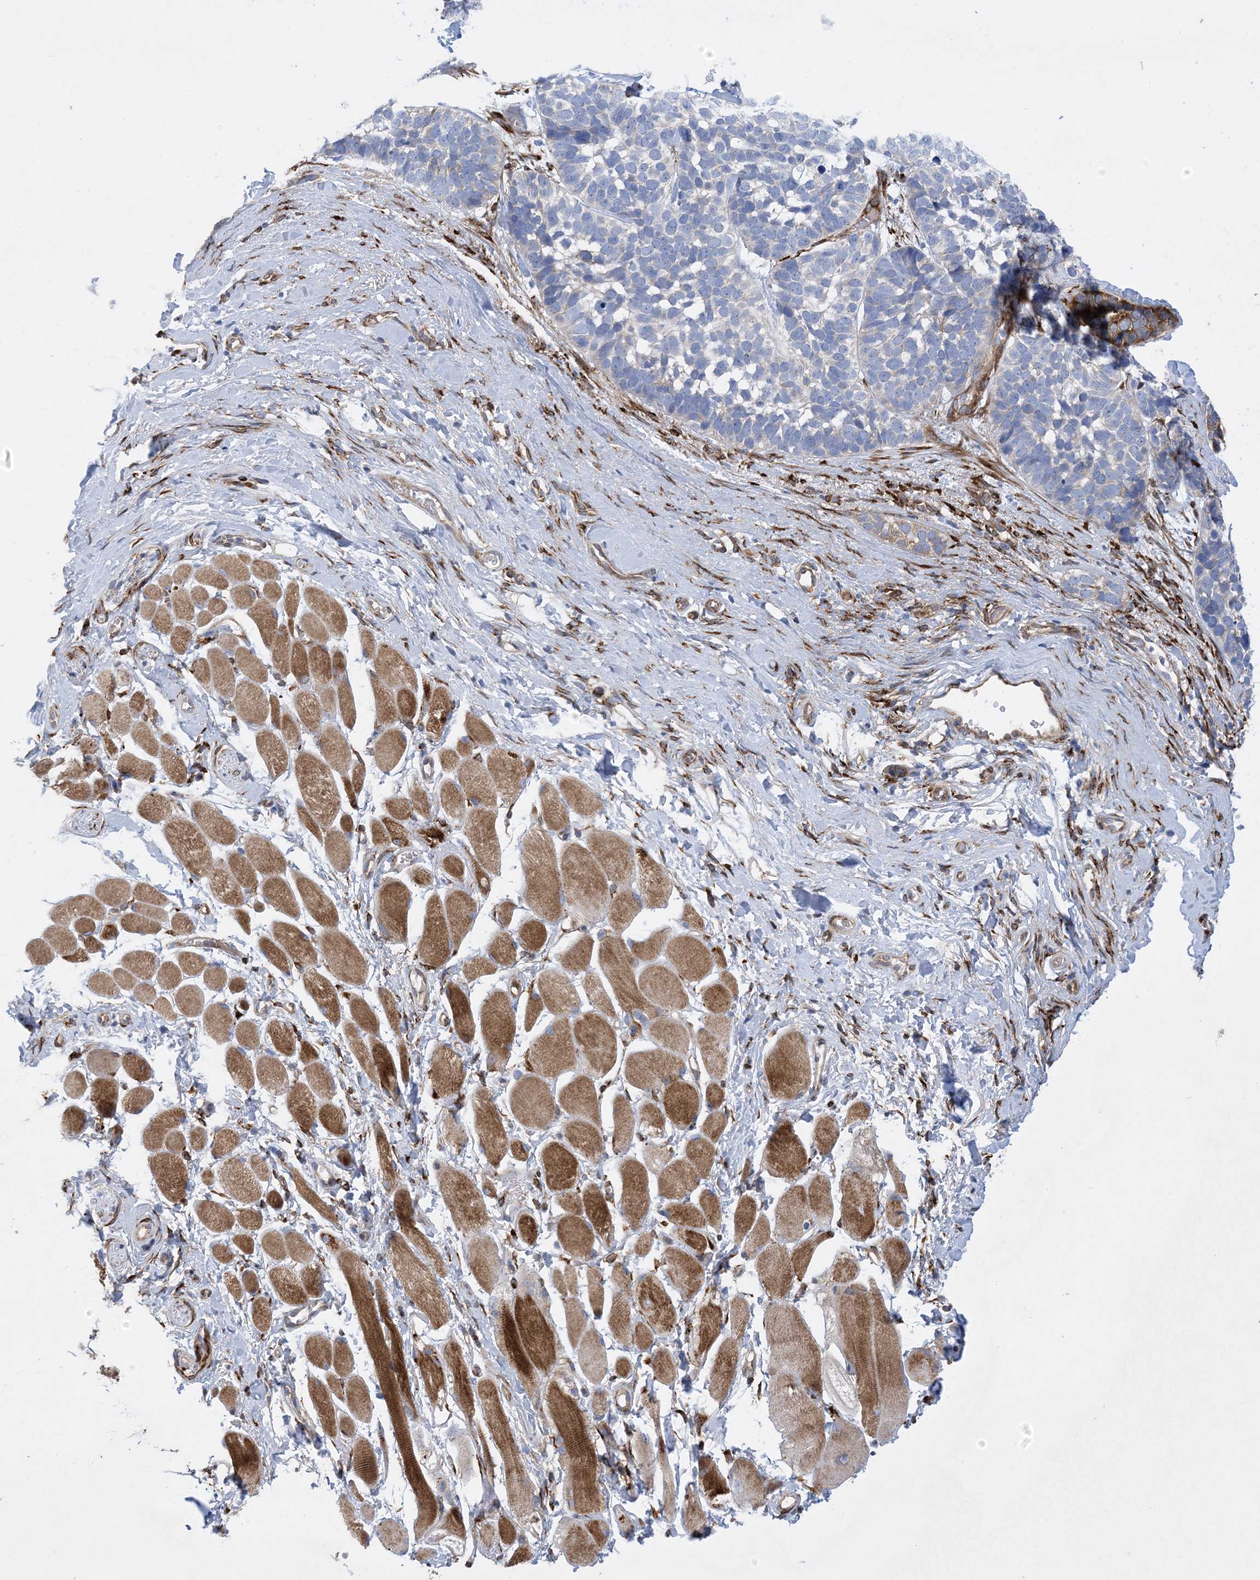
{"staining": {"intensity": "strong", "quantity": "25%-75%", "location": "cytoplasmic/membranous"}, "tissue": "skin cancer", "cell_type": "Tumor cells", "image_type": "cancer", "snomed": [{"axis": "morphology", "description": "Basal cell carcinoma"}, {"axis": "topography", "description": "Skin"}], "caption": "A brown stain shows strong cytoplasmic/membranous staining of a protein in human skin cancer (basal cell carcinoma) tumor cells.", "gene": "RBMS3", "patient": {"sex": "male", "age": 62}}